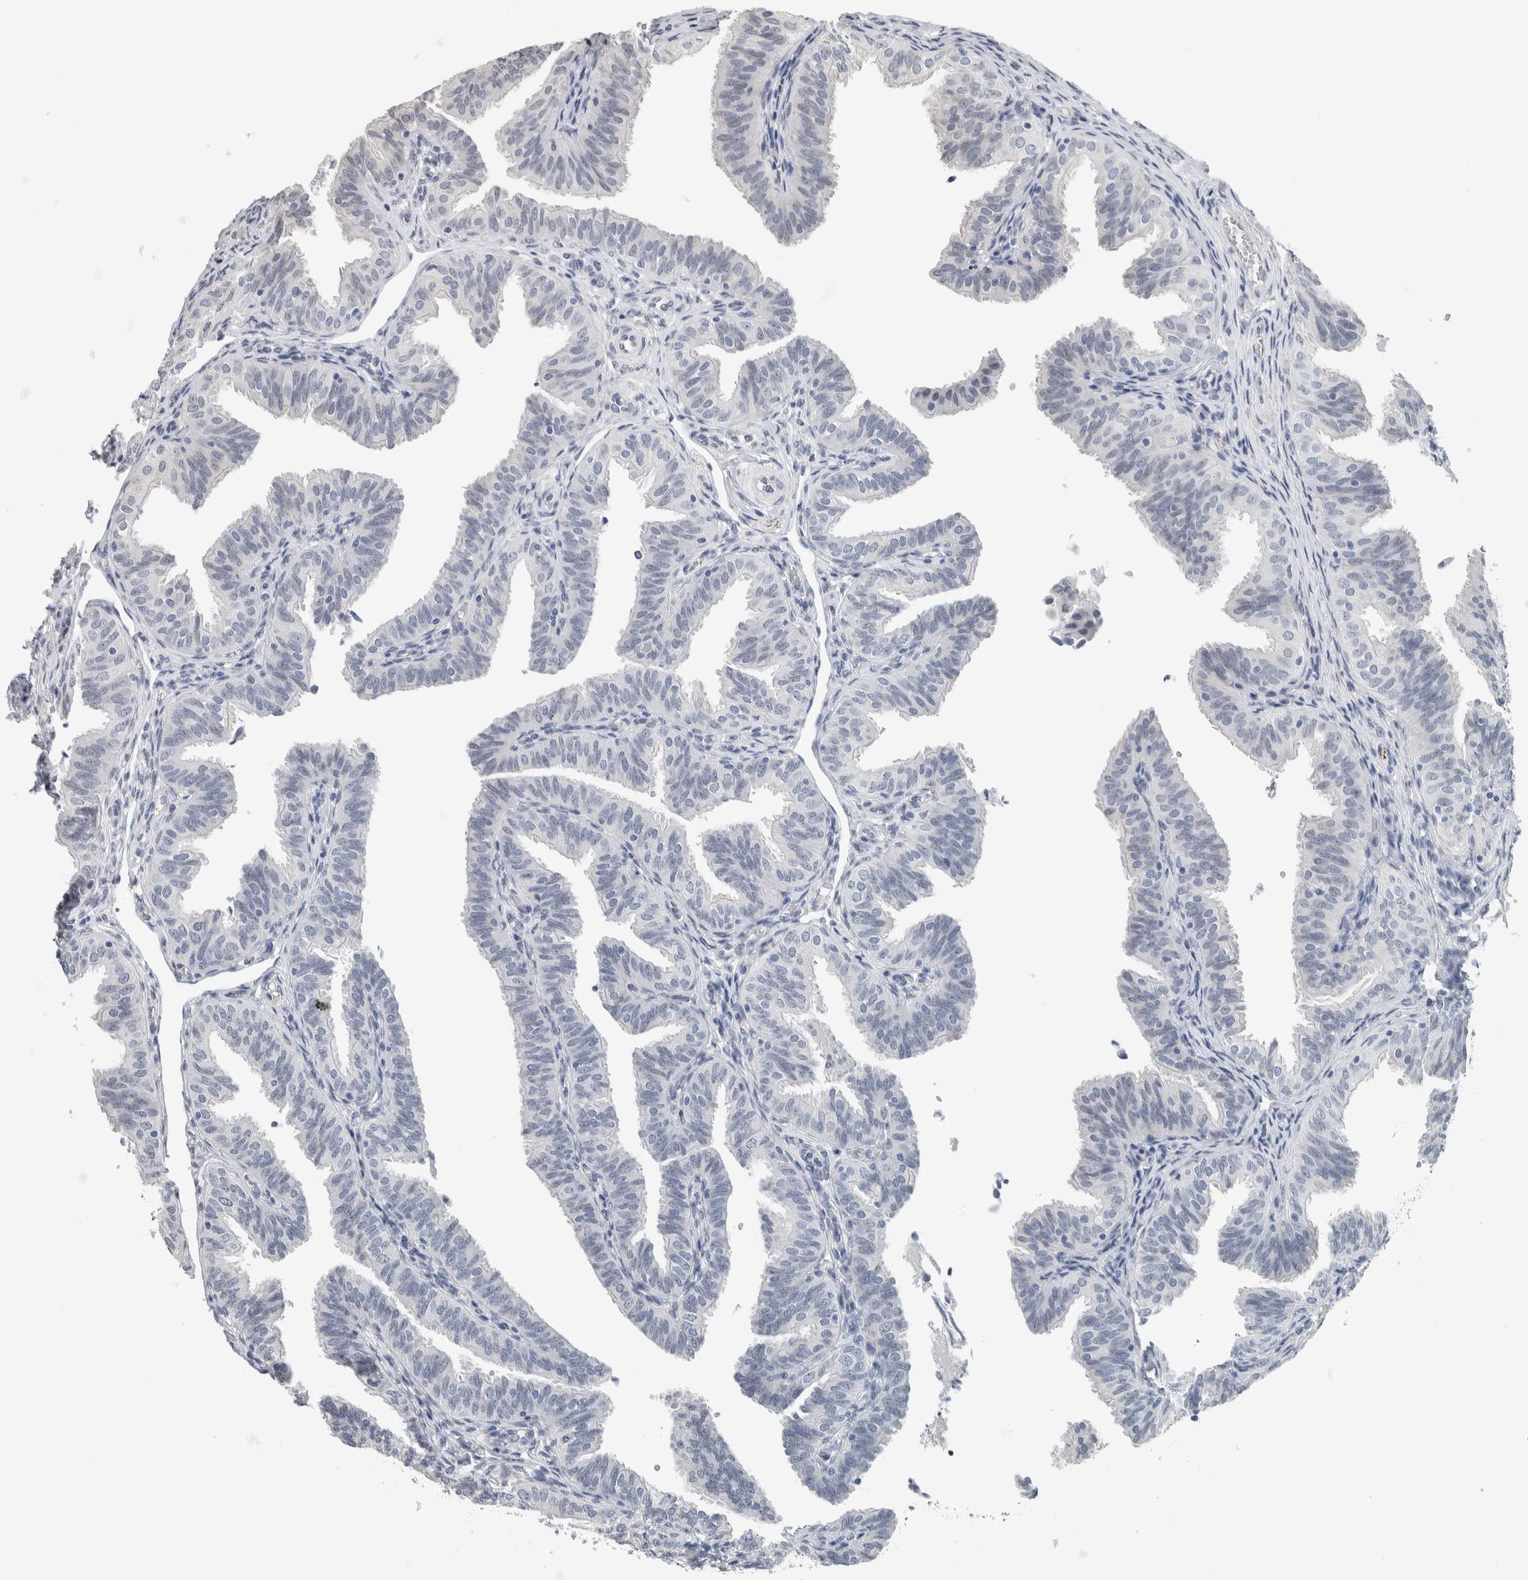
{"staining": {"intensity": "negative", "quantity": "none", "location": "none"}, "tissue": "fallopian tube", "cell_type": "Glandular cells", "image_type": "normal", "snomed": [{"axis": "morphology", "description": "Normal tissue, NOS"}, {"axis": "topography", "description": "Fallopian tube"}], "caption": "Immunohistochemical staining of unremarkable human fallopian tube exhibits no significant expression in glandular cells. (Stains: DAB IHC with hematoxylin counter stain, Microscopy: brightfield microscopy at high magnification).", "gene": "NEFM", "patient": {"sex": "female", "age": 35}}